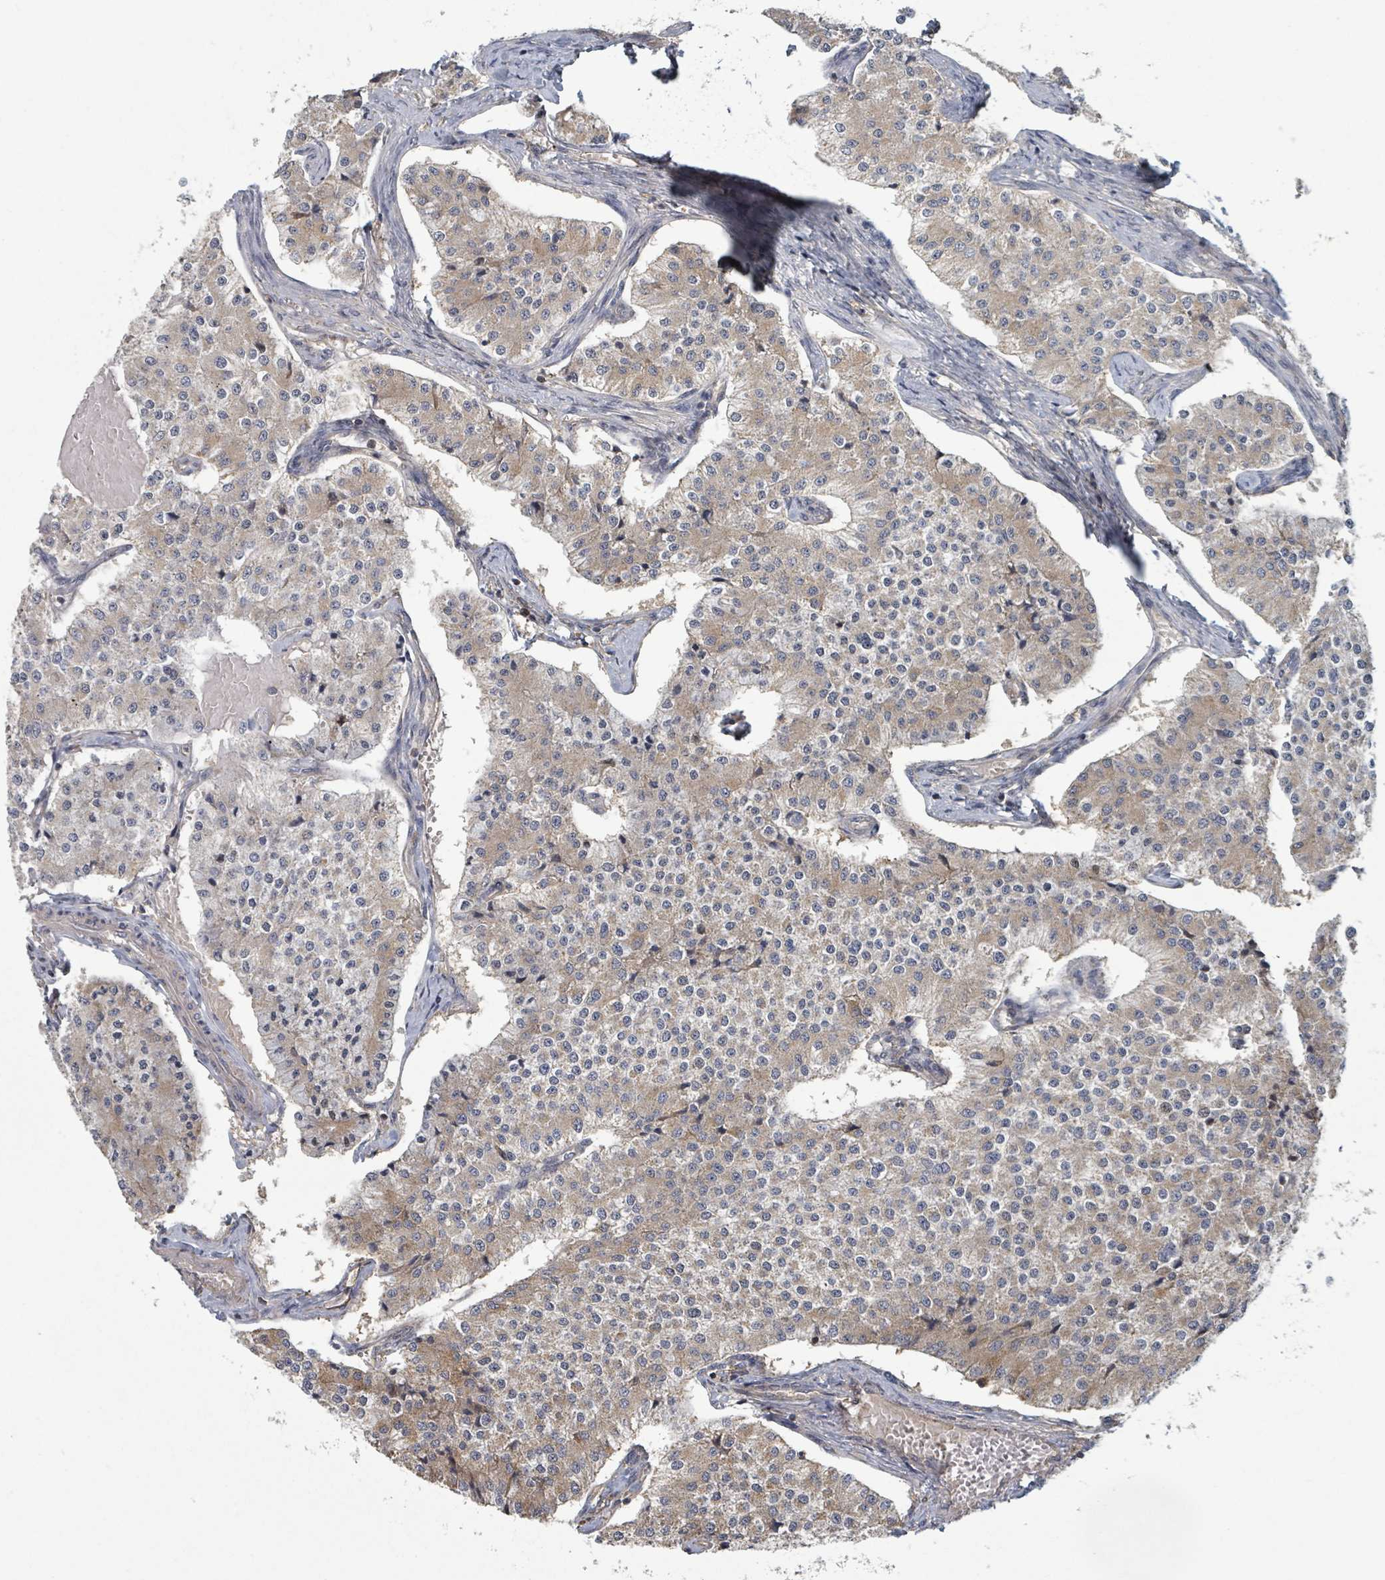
{"staining": {"intensity": "weak", "quantity": ">75%", "location": "cytoplasmic/membranous"}, "tissue": "carcinoid", "cell_type": "Tumor cells", "image_type": "cancer", "snomed": [{"axis": "morphology", "description": "Carcinoid, malignant, NOS"}, {"axis": "topography", "description": "Colon"}], "caption": "Immunohistochemistry micrograph of human carcinoid stained for a protein (brown), which exhibits low levels of weak cytoplasmic/membranous positivity in about >75% of tumor cells.", "gene": "GABBR1", "patient": {"sex": "female", "age": 52}}